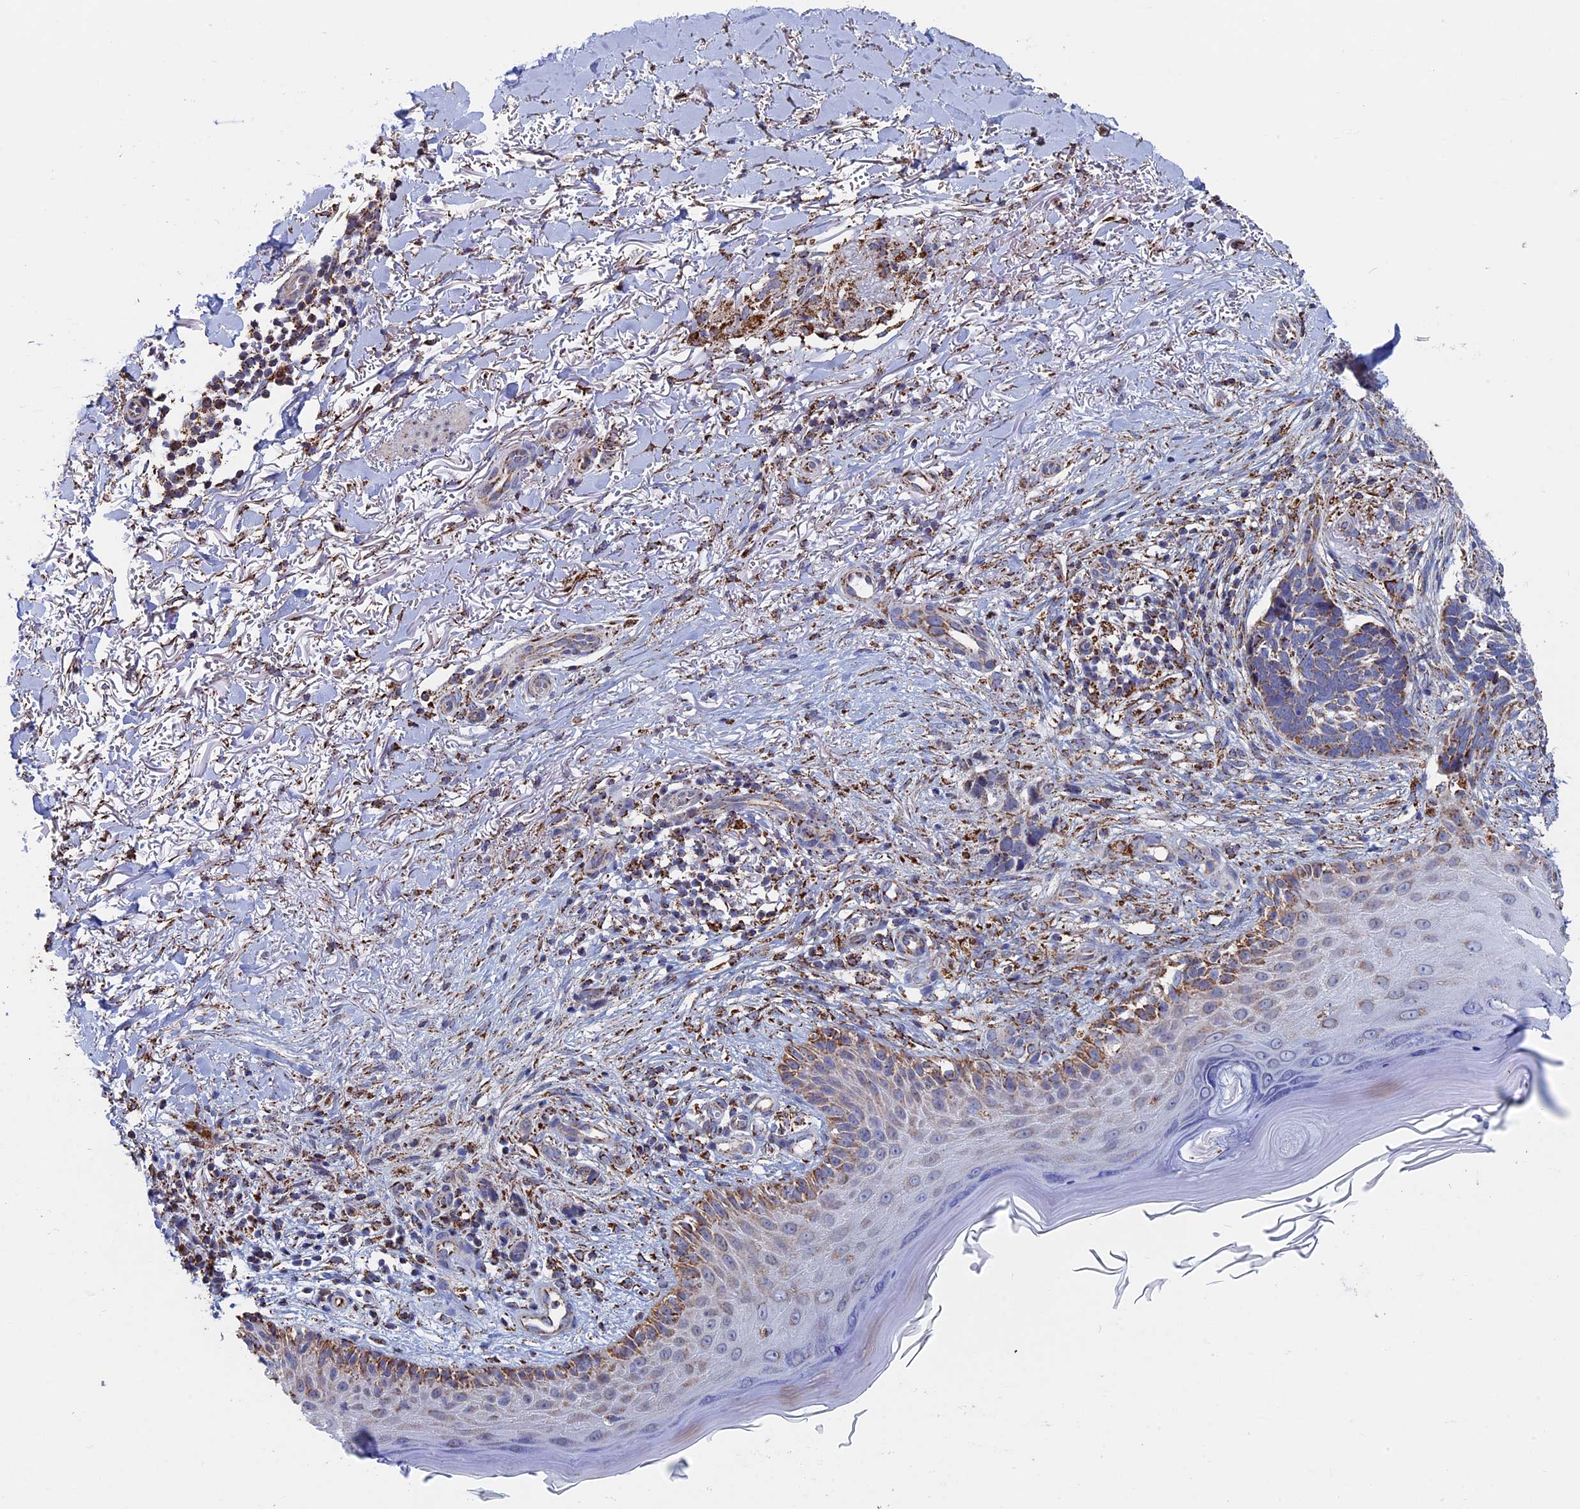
{"staining": {"intensity": "moderate", "quantity": "25%-75%", "location": "cytoplasmic/membranous"}, "tissue": "skin cancer", "cell_type": "Tumor cells", "image_type": "cancer", "snomed": [{"axis": "morphology", "description": "Normal tissue, NOS"}, {"axis": "morphology", "description": "Basal cell carcinoma"}, {"axis": "topography", "description": "Skin"}], "caption": "Skin cancer was stained to show a protein in brown. There is medium levels of moderate cytoplasmic/membranous staining in approximately 25%-75% of tumor cells. (brown staining indicates protein expression, while blue staining denotes nuclei).", "gene": "SEC24D", "patient": {"sex": "female", "age": 67}}